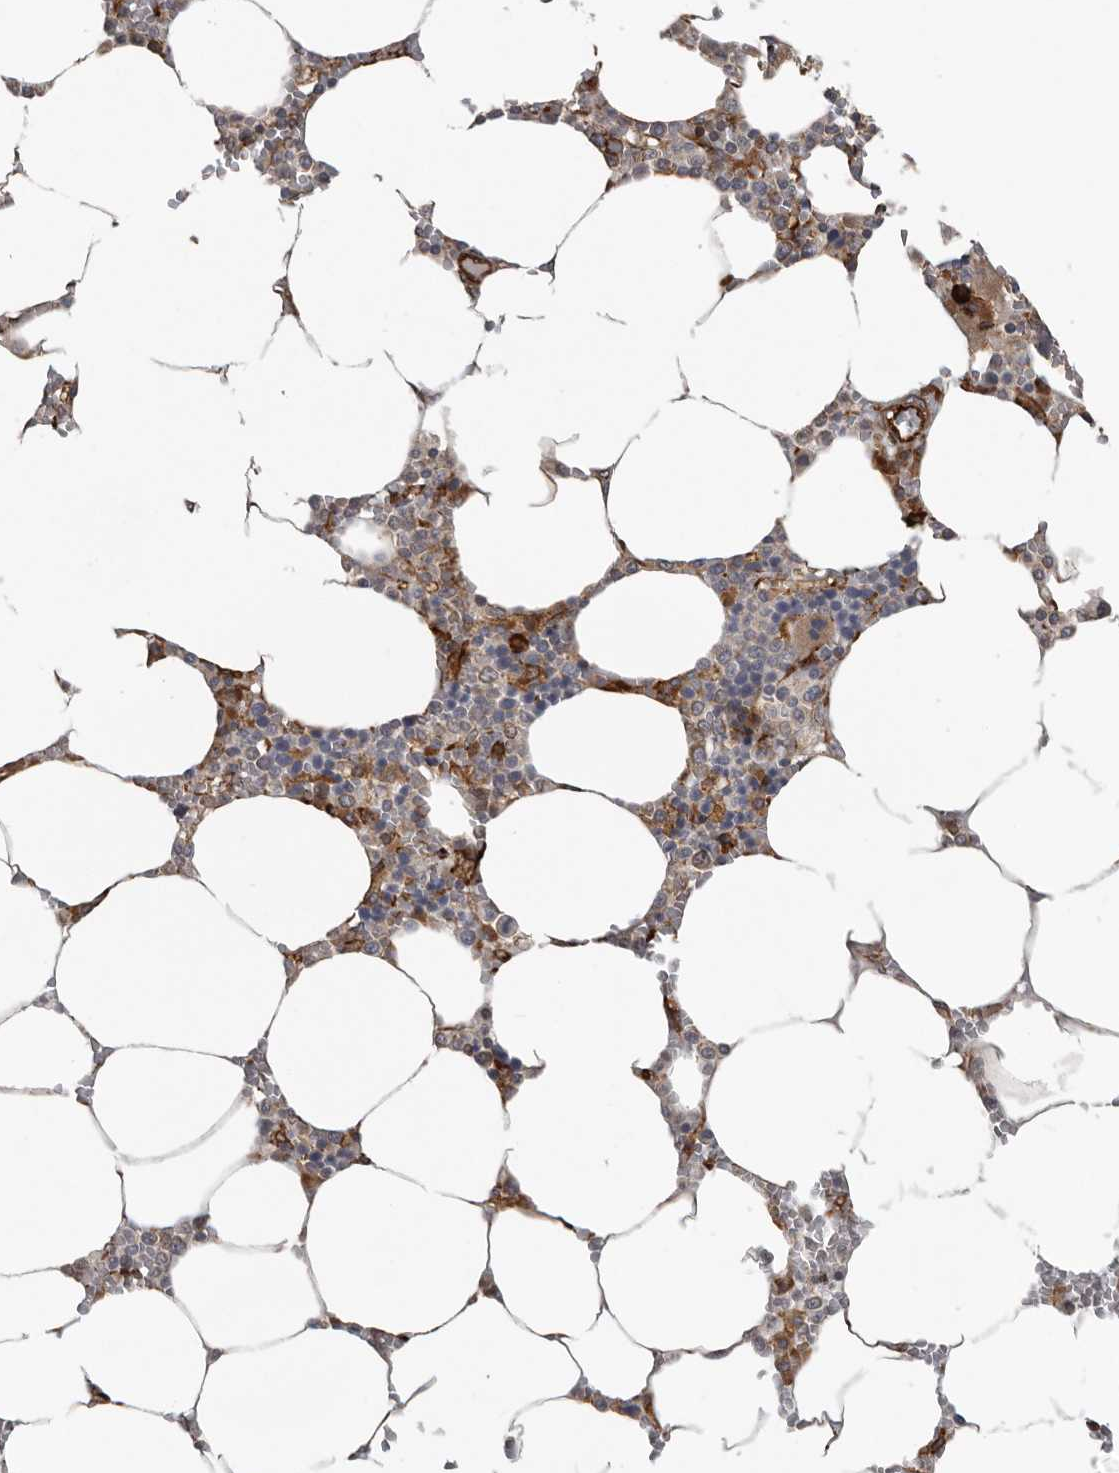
{"staining": {"intensity": "strong", "quantity": "<25%", "location": "cytoplasmic/membranous,nuclear"}, "tissue": "bone marrow", "cell_type": "Hematopoietic cells", "image_type": "normal", "snomed": [{"axis": "morphology", "description": "Normal tissue, NOS"}, {"axis": "topography", "description": "Bone marrow"}], "caption": "This histopathology image demonstrates immunohistochemistry (IHC) staining of normal bone marrow, with medium strong cytoplasmic/membranous,nuclear expression in approximately <25% of hematopoietic cells.", "gene": "CEP350", "patient": {"sex": "male", "age": 70}}